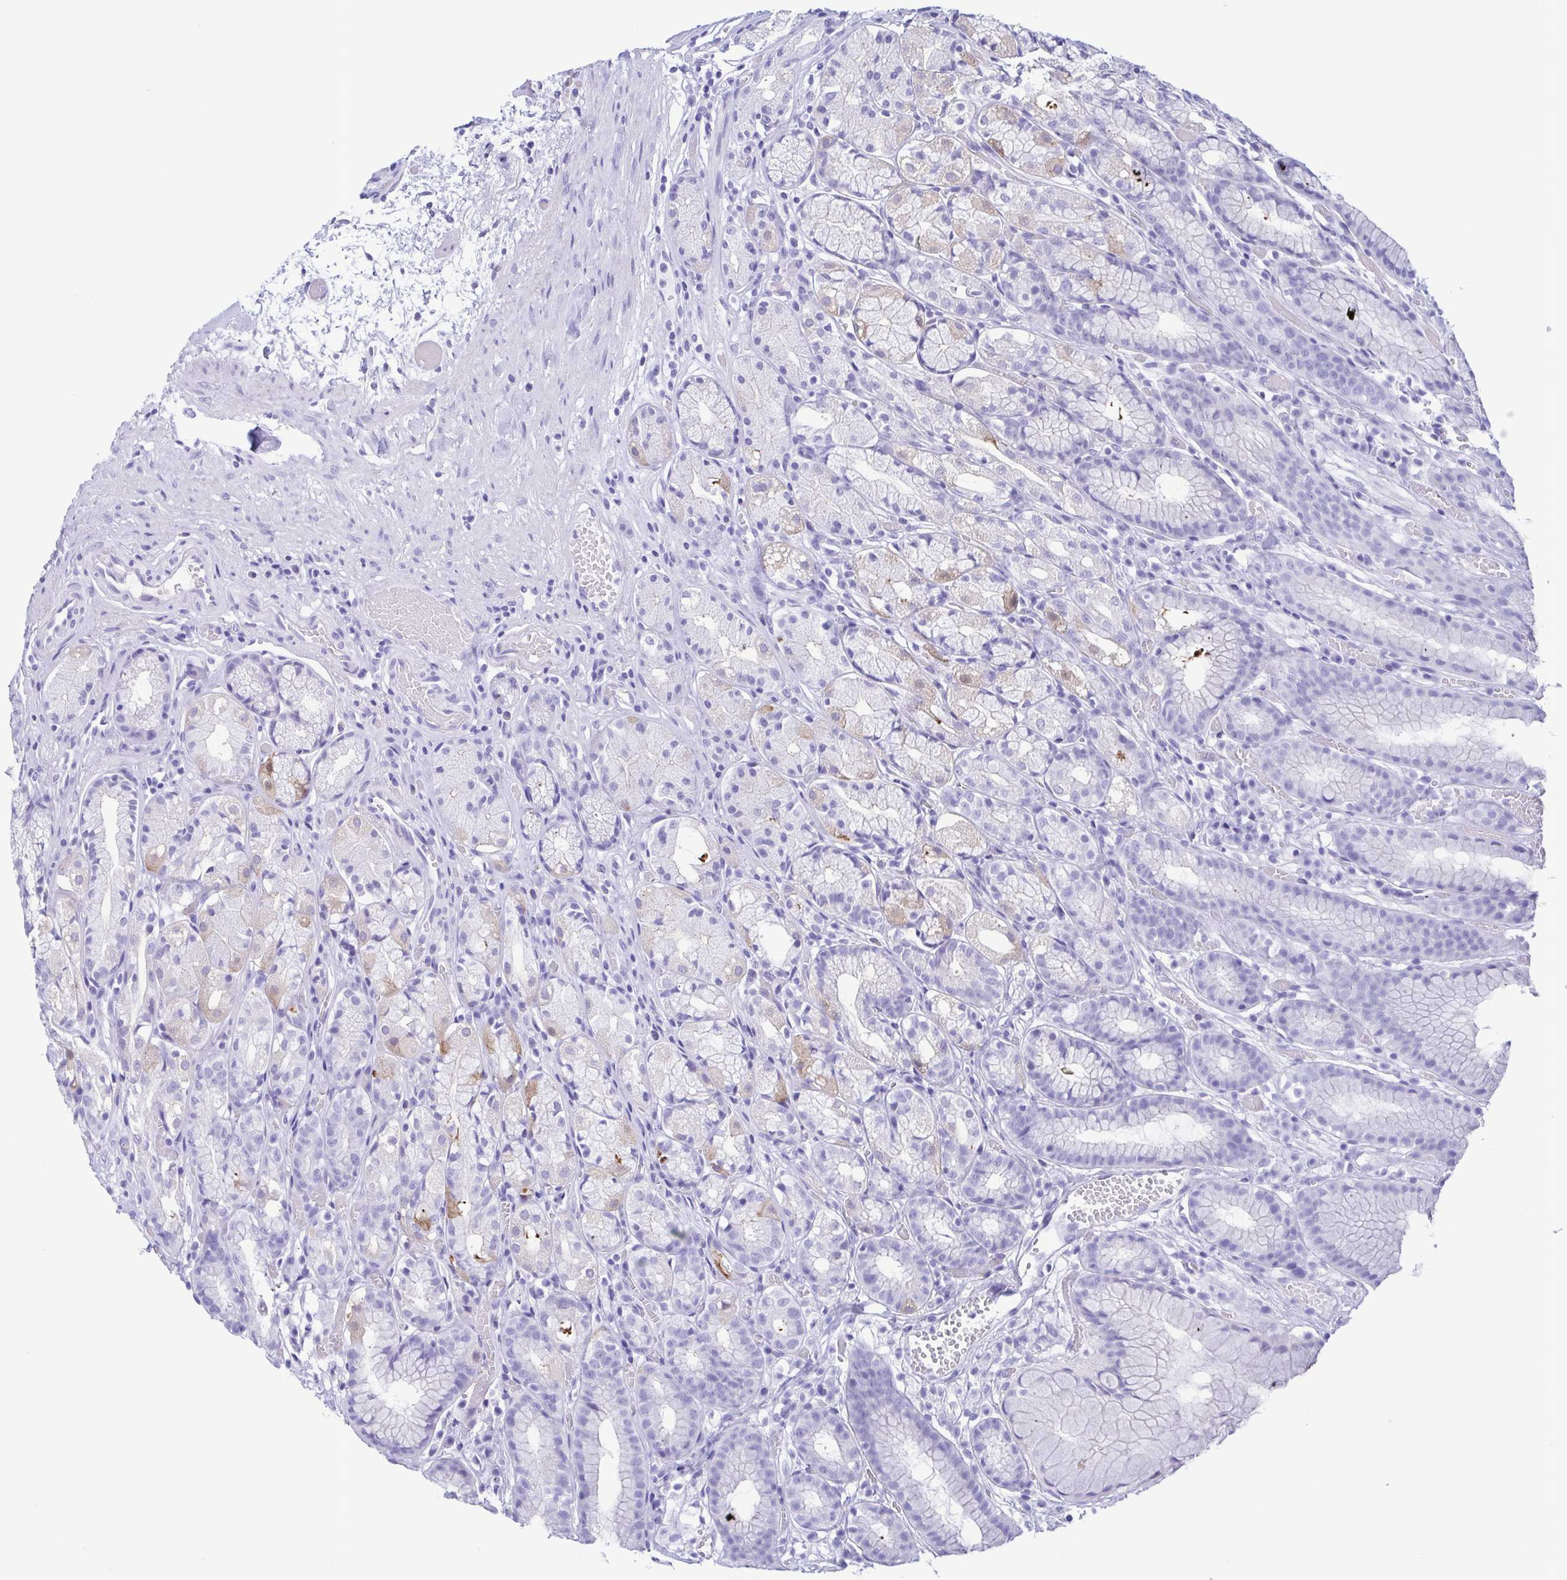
{"staining": {"intensity": "moderate", "quantity": "<25%", "location": "cytoplasmic/membranous"}, "tissue": "stomach", "cell_type": "Glandular cells", "image_type": "normal", "snomed": [{"axis": "morphology", "description": "Normal tissue, NOS"}, {"axis": "topography", "description": "Stomach"}], "caption": "A brown stain highlights moderate cytoplasmic/membranous staining of a protein in glandular cells of unremarkable stomach. The protein is stained brown, and the nuclei are stained in blue (DAB IHC with brightfield microscopy, high magnification).", "gene": "TSPY10", "patient": {"sex": "male", "age": 70}}